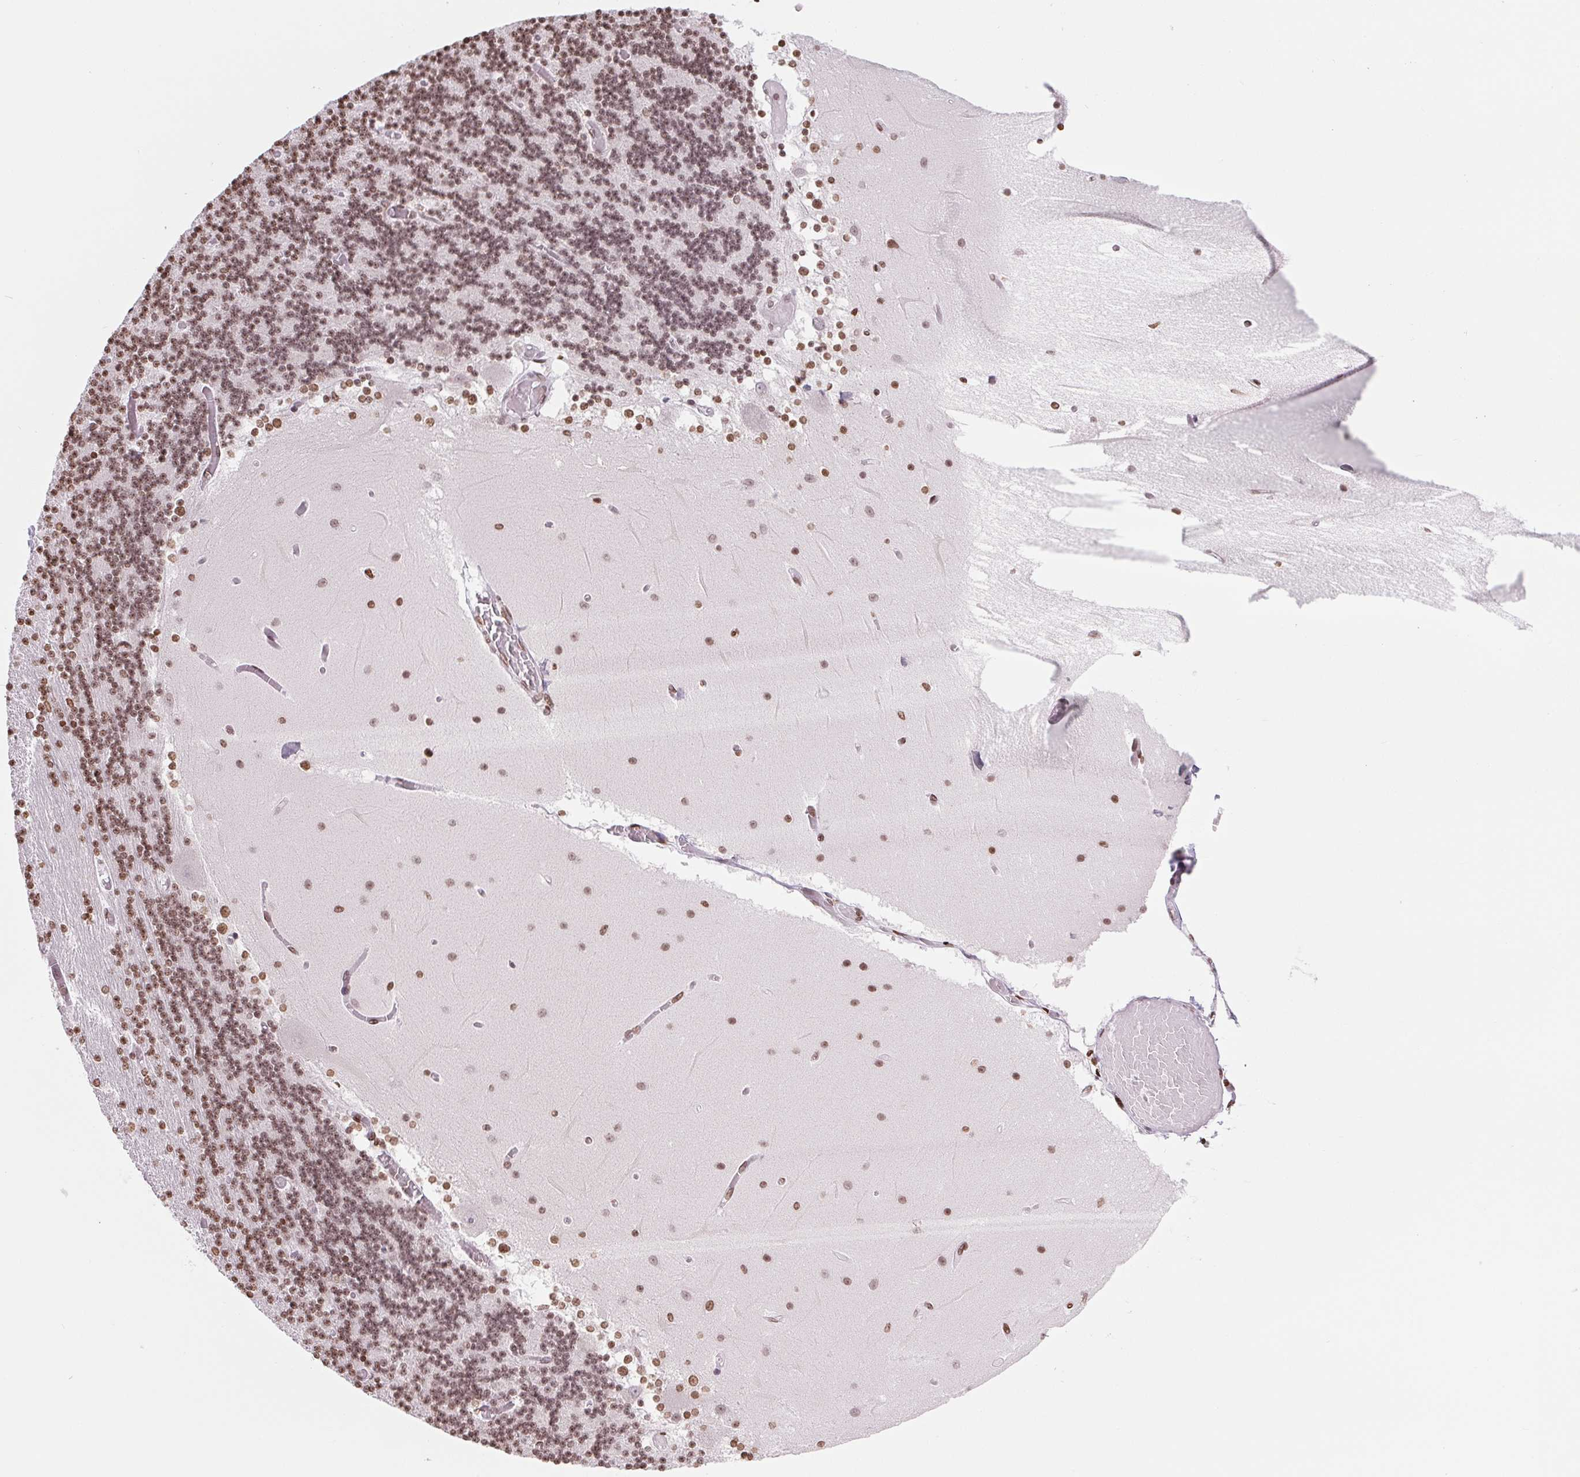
{"staining": {"intensity": "moderate", "quantity": ">75%", "location": "nuclear"}, "tissue": "cerebellum", "cell_type": "Cells in granular layer", "image_type": "normal", "snomed": [{"axis": "morphology", "description": "Normal tissue, NOS"}, {"axis": "topography", "description": "Cerebellum"}], "caption": "Protein expression analysis of benign human cerebellum reveals moderate nuclear expression in about >75% of cells in granular layer. The staining was performed using DAB (3,3'-diaminobenzidine), with brown indicating positive protein expression. Nuclei are stained blue with hematoxylin.", "gene": "SMIM12", "patient": {"sex": "female", "age": 28}}